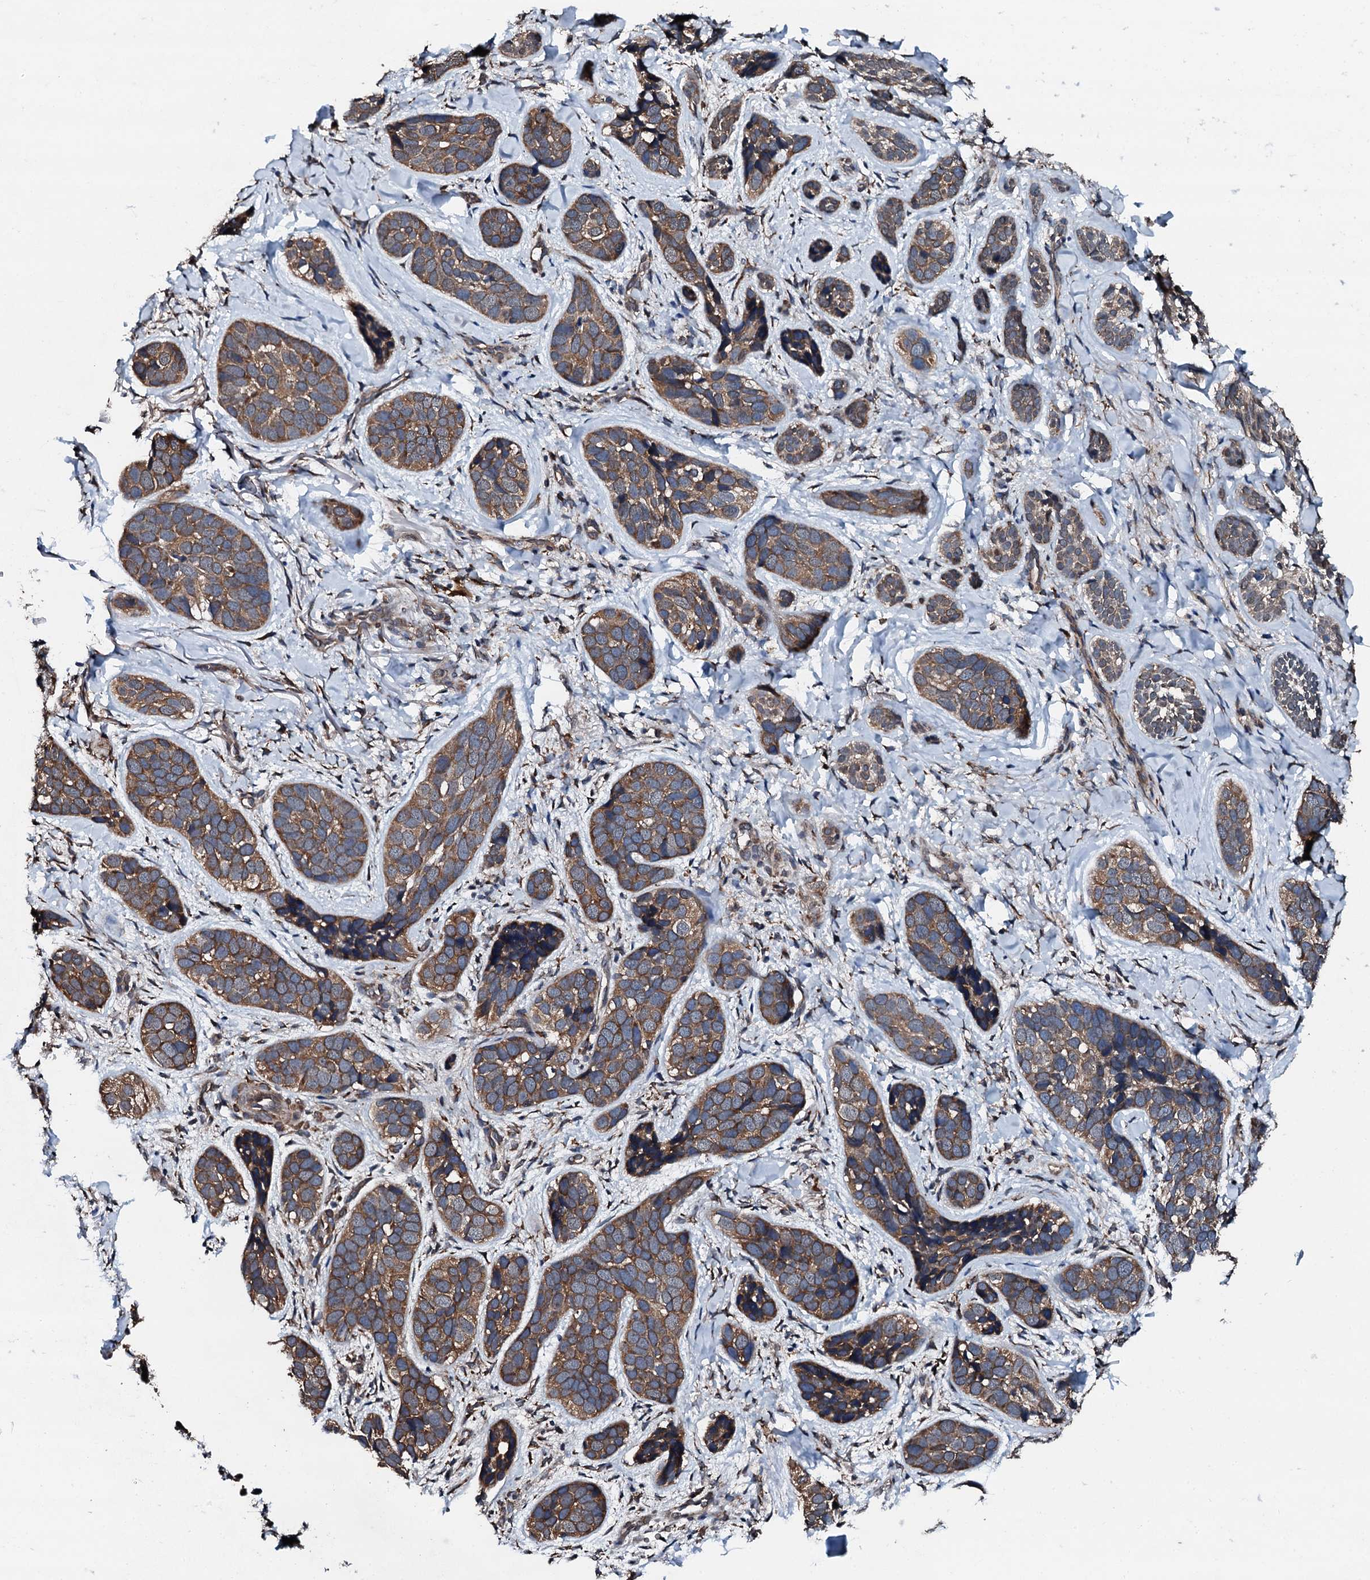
{"staining": {"intensity": "moderate", "quantity": ">75%", "location": "cytoplasmic/membranous"}, "tissue": "skin cancer", "cell_type": "Tumor cells", "image_type": "cancer", "snomed": [{"axis": "morphology", "description": "Basal cell carcinoma"}, {"axis": "topography", "description": "Skin"}], "caption": "IHC staining of skin cancer (basal cell carcinoma), which exhibits medium levels of moderate cytoplasmic/membranous expression in approximately >75% of tumor cells indicating moderate cytoplasmic/membranous protein staining. The staining was performed using DAB (brown) for protein detection and nuclei were counterstained in hematoxylin (blue).", "gene": "EDC4", "patient": {"sex": "male", "age": 71}}